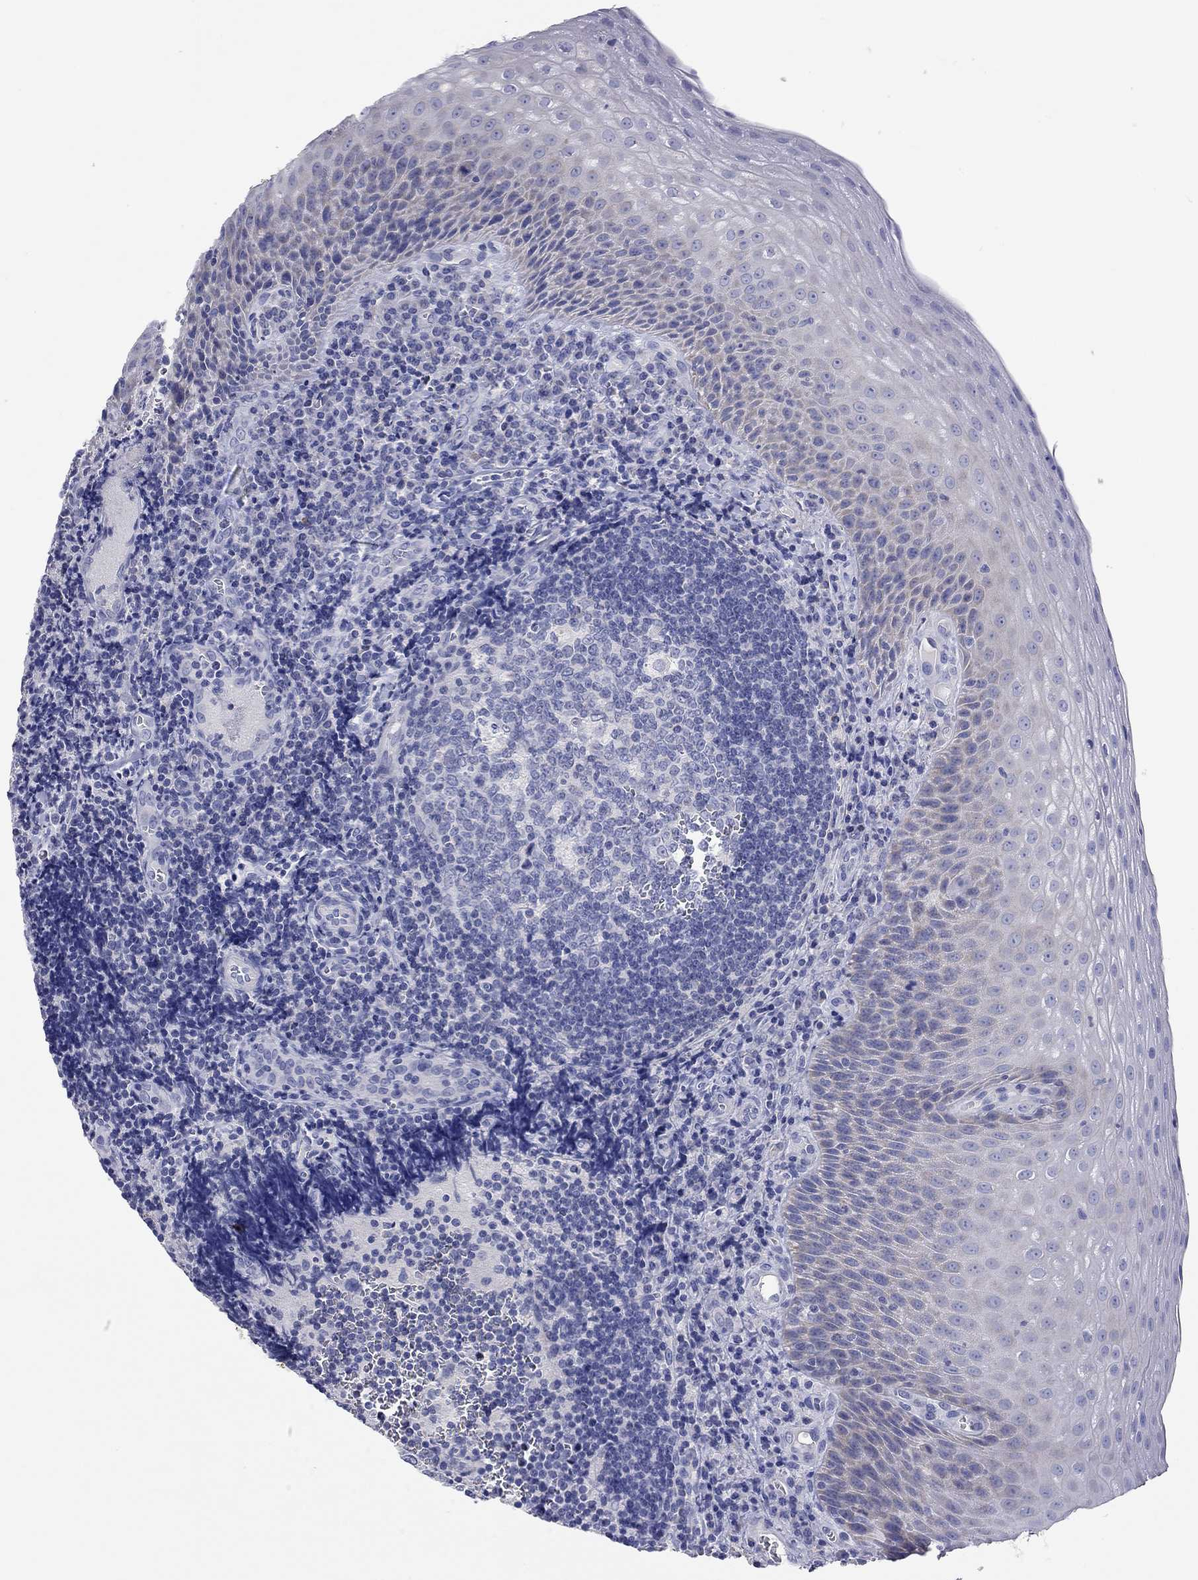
{"staining": {"intensity": "negative", "quantity": "none", "location": "none"}, "tissue": "tonsil", "cell_type": "Germinal center cells", "image_type": "normal", "snomed": [{"axis": "morphology", "description": "Normal tissue, NOS"}, {"axis": "morphology", "description": "Inflammation, NOS"}, {"axis": "topography", "description": "Tonsil"}], "caption": "Germinal center cells show no significant expression in normal tonsil. The staining is performed using DAB brown chromogen with nuclei counter-stained in using hematoxylin.", "gene": "RCAN1", "patient": {"sex": "female", "age": 31}}